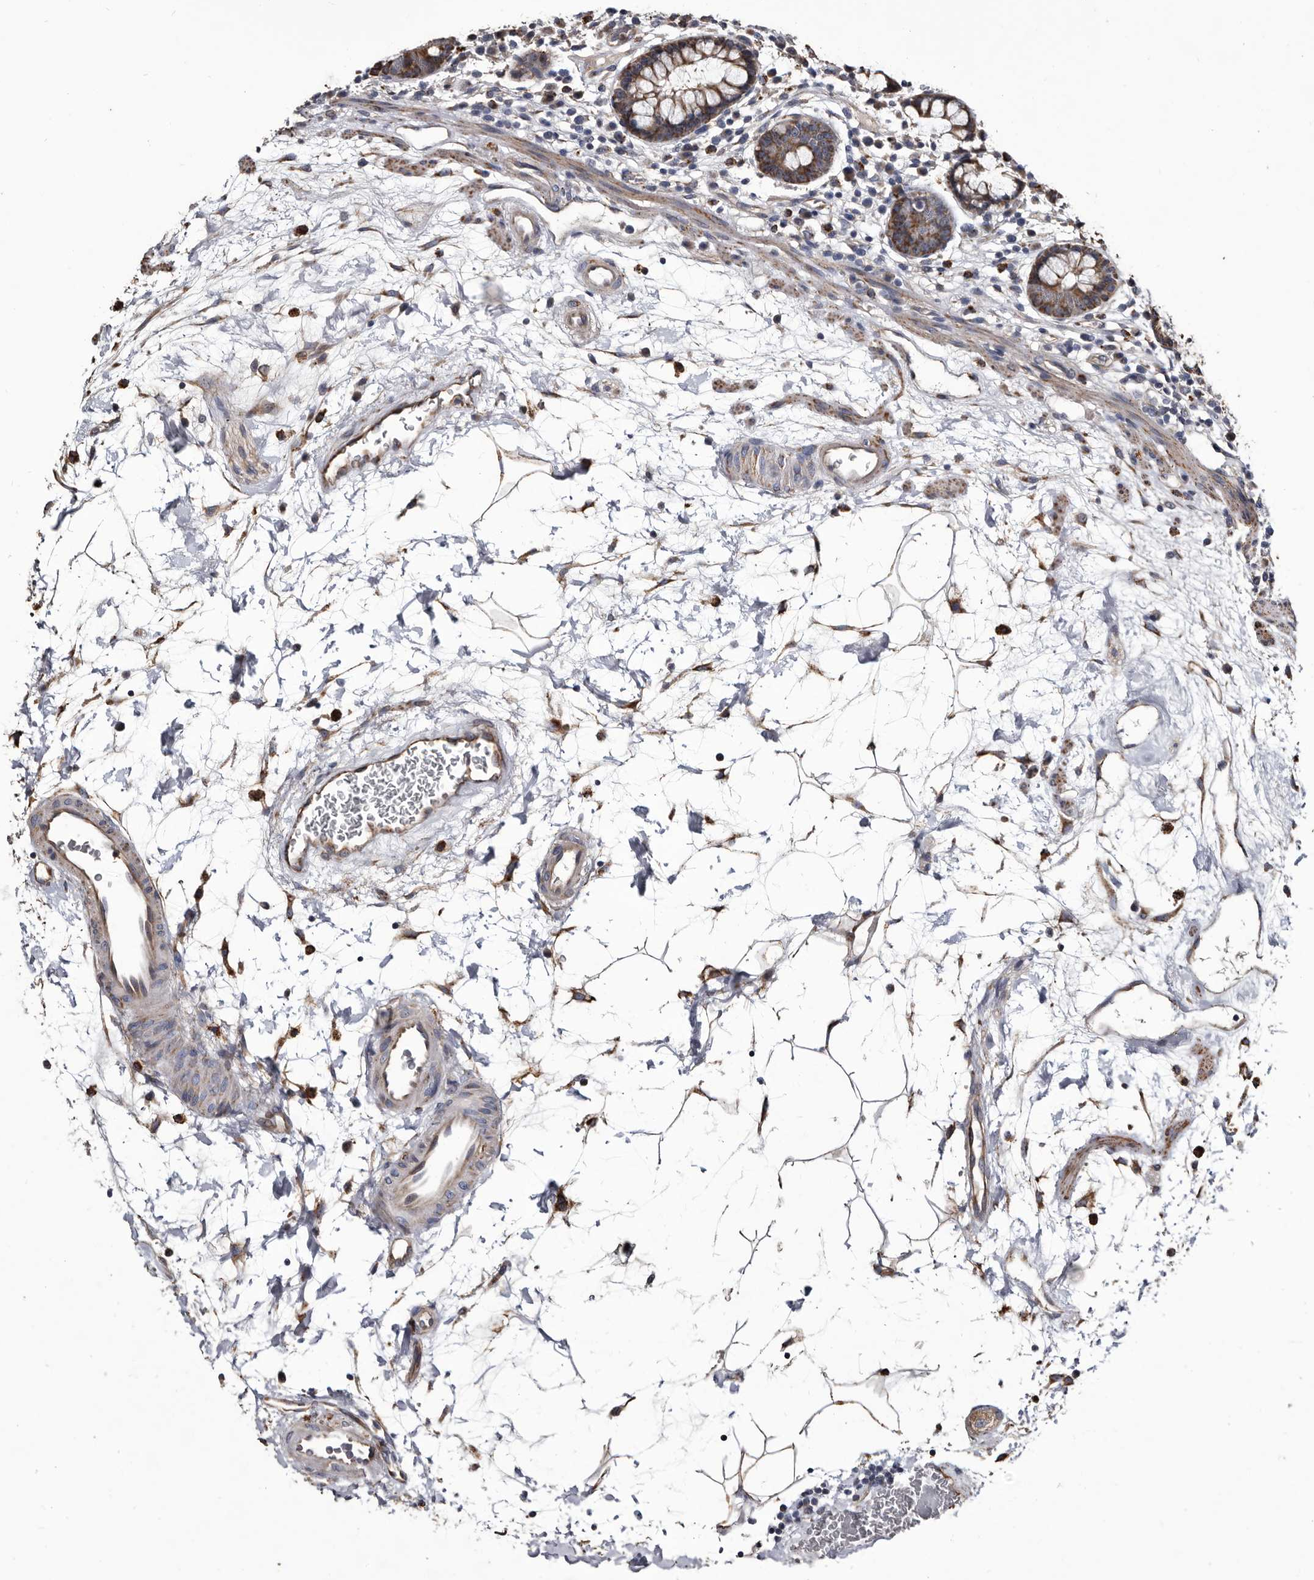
{"staining": {"intensity": "moderate", "quantity": ">75%", "location": "cytoplasmic/membranous,nuclear"}, "tissue": "colon", "cell_type": "Endothelial cells", "image_type": "normal", "snomed": [{"axis": "morphology", "description": "Normal tissue, NOS"}, {"axis": "topography", "description": "Colon"}], "caption": "The image displays staining of unremarkable colon, revealing moderate cytoplasmic/membranous,nuclear protein expression (brown color) within endothelial cells. Using DAB (3,3'-diaminobenzidine) (brown) and hematoxylin (blue) stains, captured at high magnification using brightfield microscopy.", "gene": "CTSA", "patient": {"sex": "female", "age": 79}}